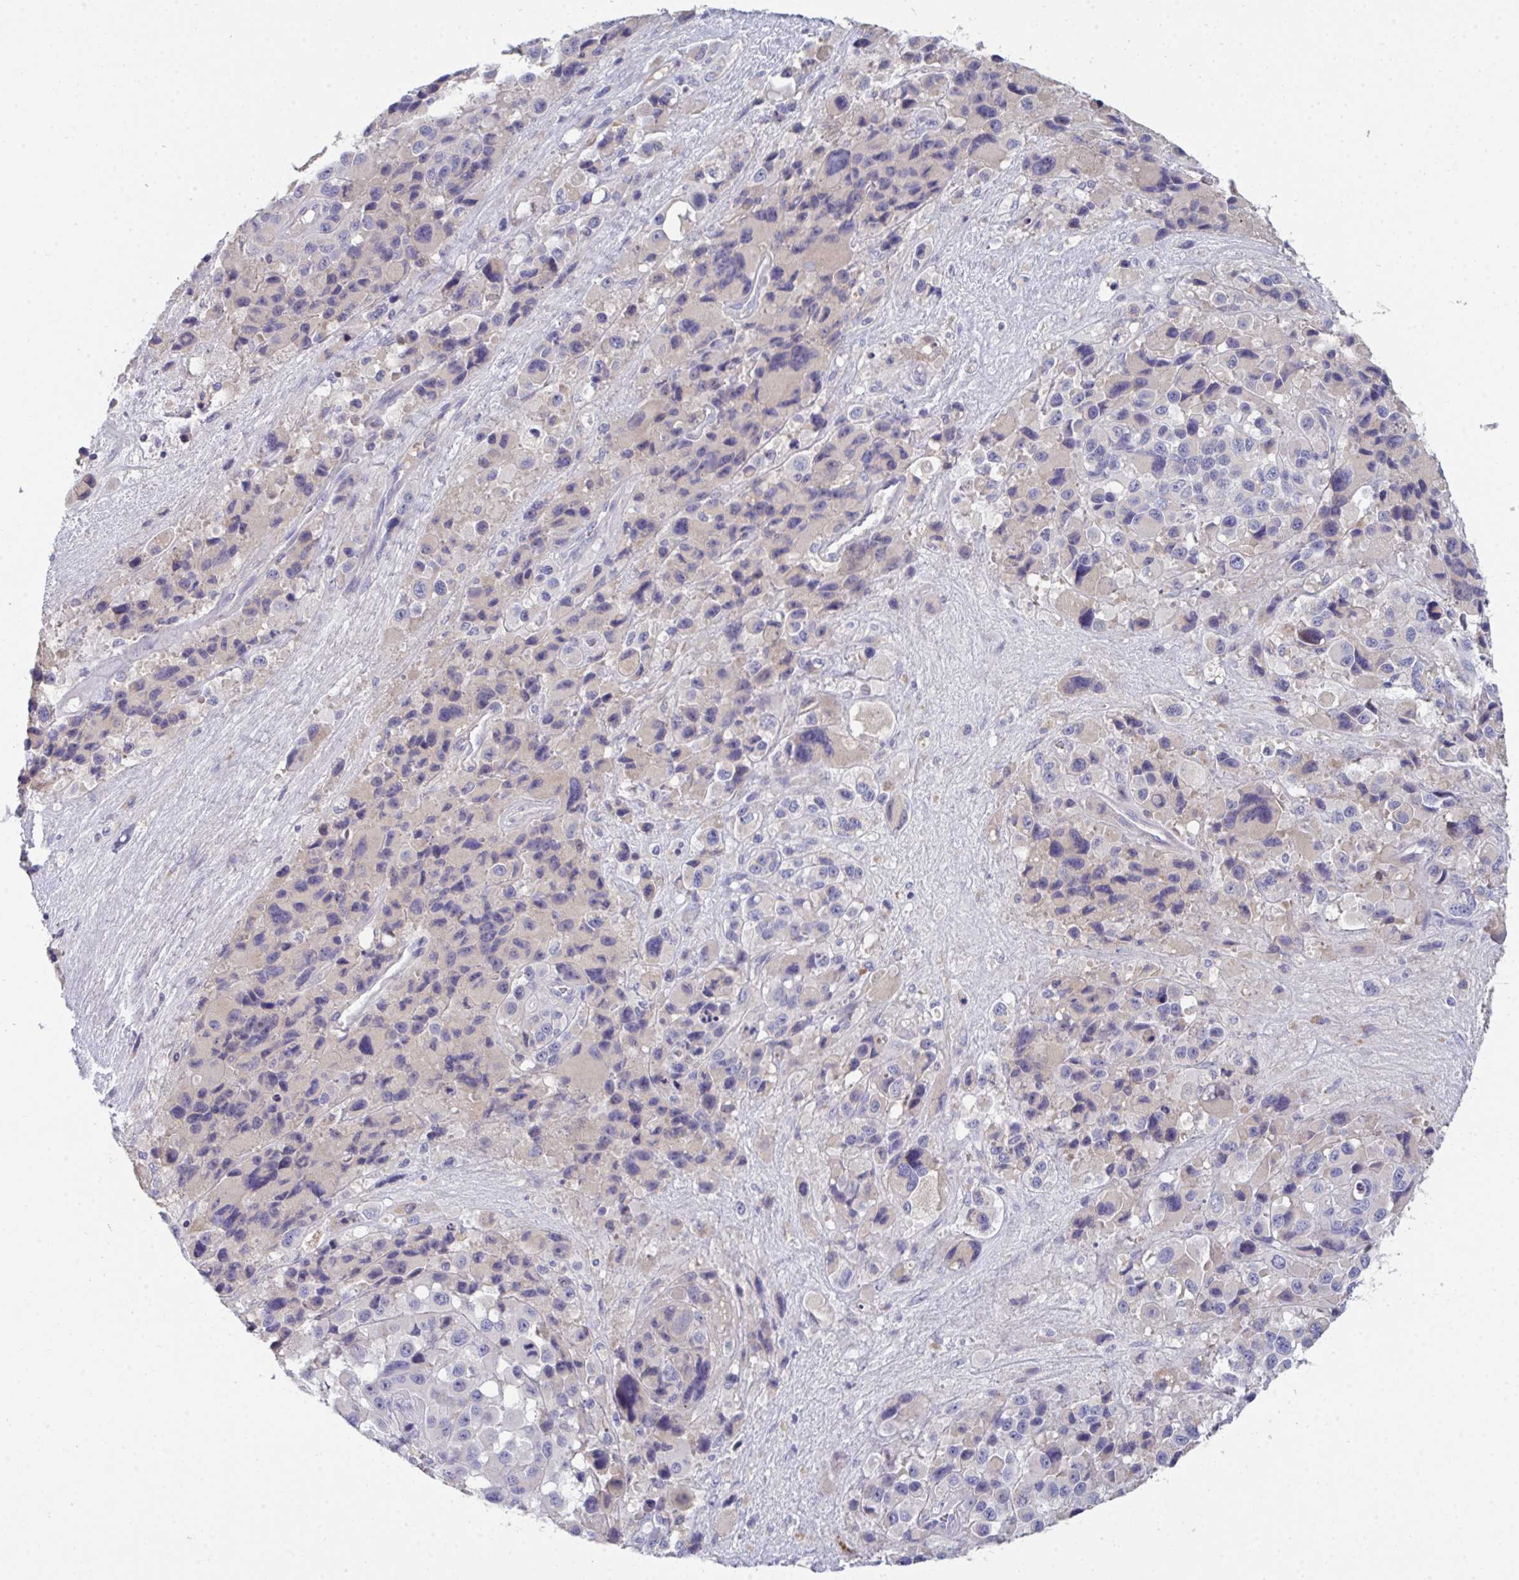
{"staining": {"intensity": "negative", "quantity": "none", "location": "none"}, "tissue": "melanoma", "cell_type": "Tumor cells", "image_type": "cancer", "snomed": [{"axis": "morphology", "description": "Malignant melanoma, Metastatic site"}, {"axis": "topography", "description": "Lymph node"}], "caption": "IHC histopathology image of neoplastic tissue: human malignant melanoma (metastatic site) stained with DAB (3,3'-diaminobenzidine) exhibits no significant protein positivity in tumor cells.", "gene": "HGFAC", "patient": {"sex": "female", "age": 65}}